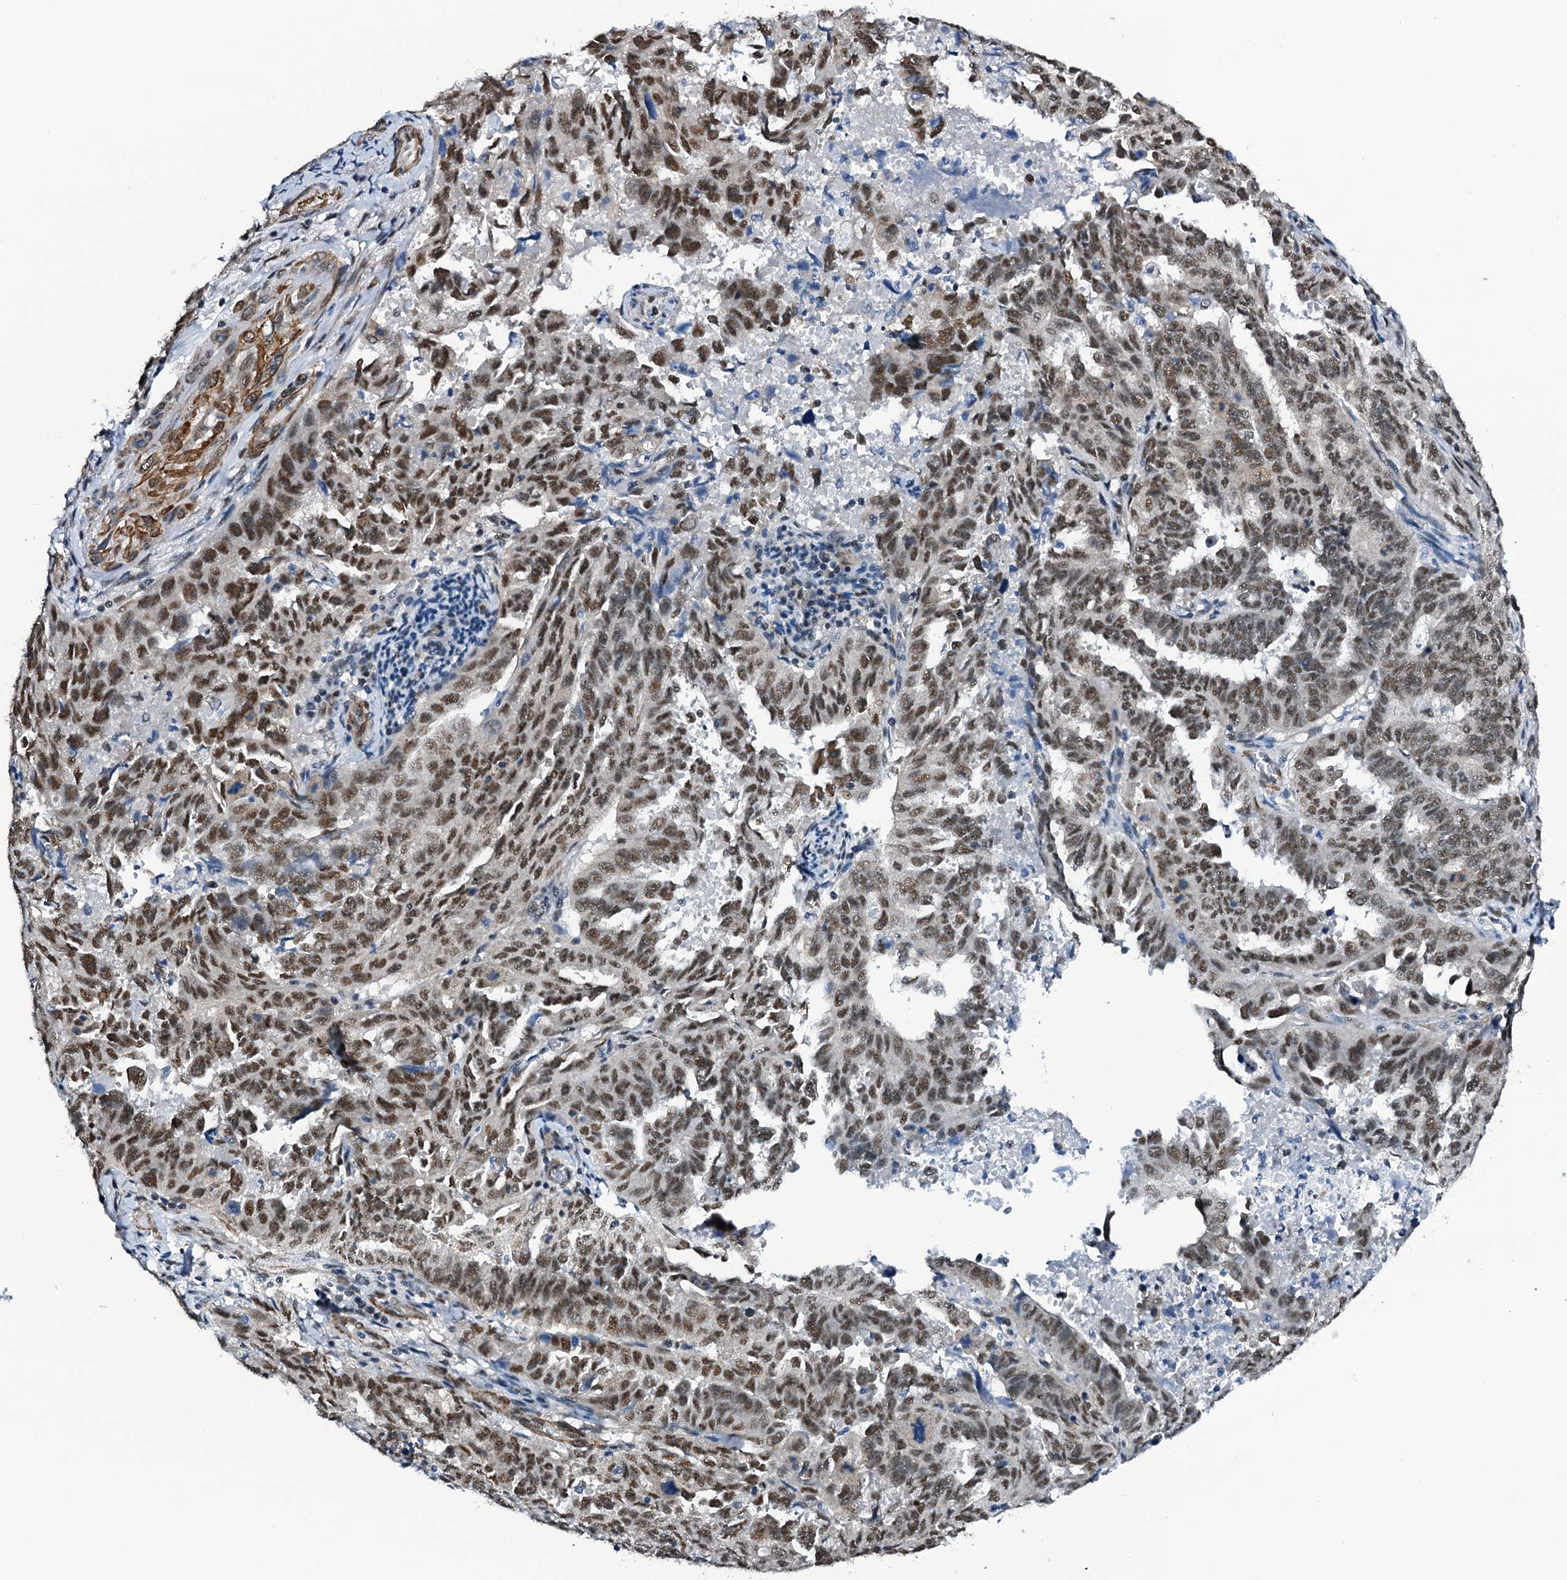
{"staining": {"intensity": "moderate", "quantity": ">75%", "location": "nuclear"}, "tissue": "endometrial cancer", "cell_type": "Tumor cells", "image_type": "cancer", "snomed": [{"axis": "morphology", "description": "Adenocarcinoma, NOS"}, {"axis": "topography", "description": "Endometrium"}], "caption": "Brown immunohistochemical staining in endometrial adenocarcinoma demonstrates moderate nuclear positivity in about >75% of tumor cells.", "gene": "CWC15", "patient": {"sex": "female", "age": 65}}